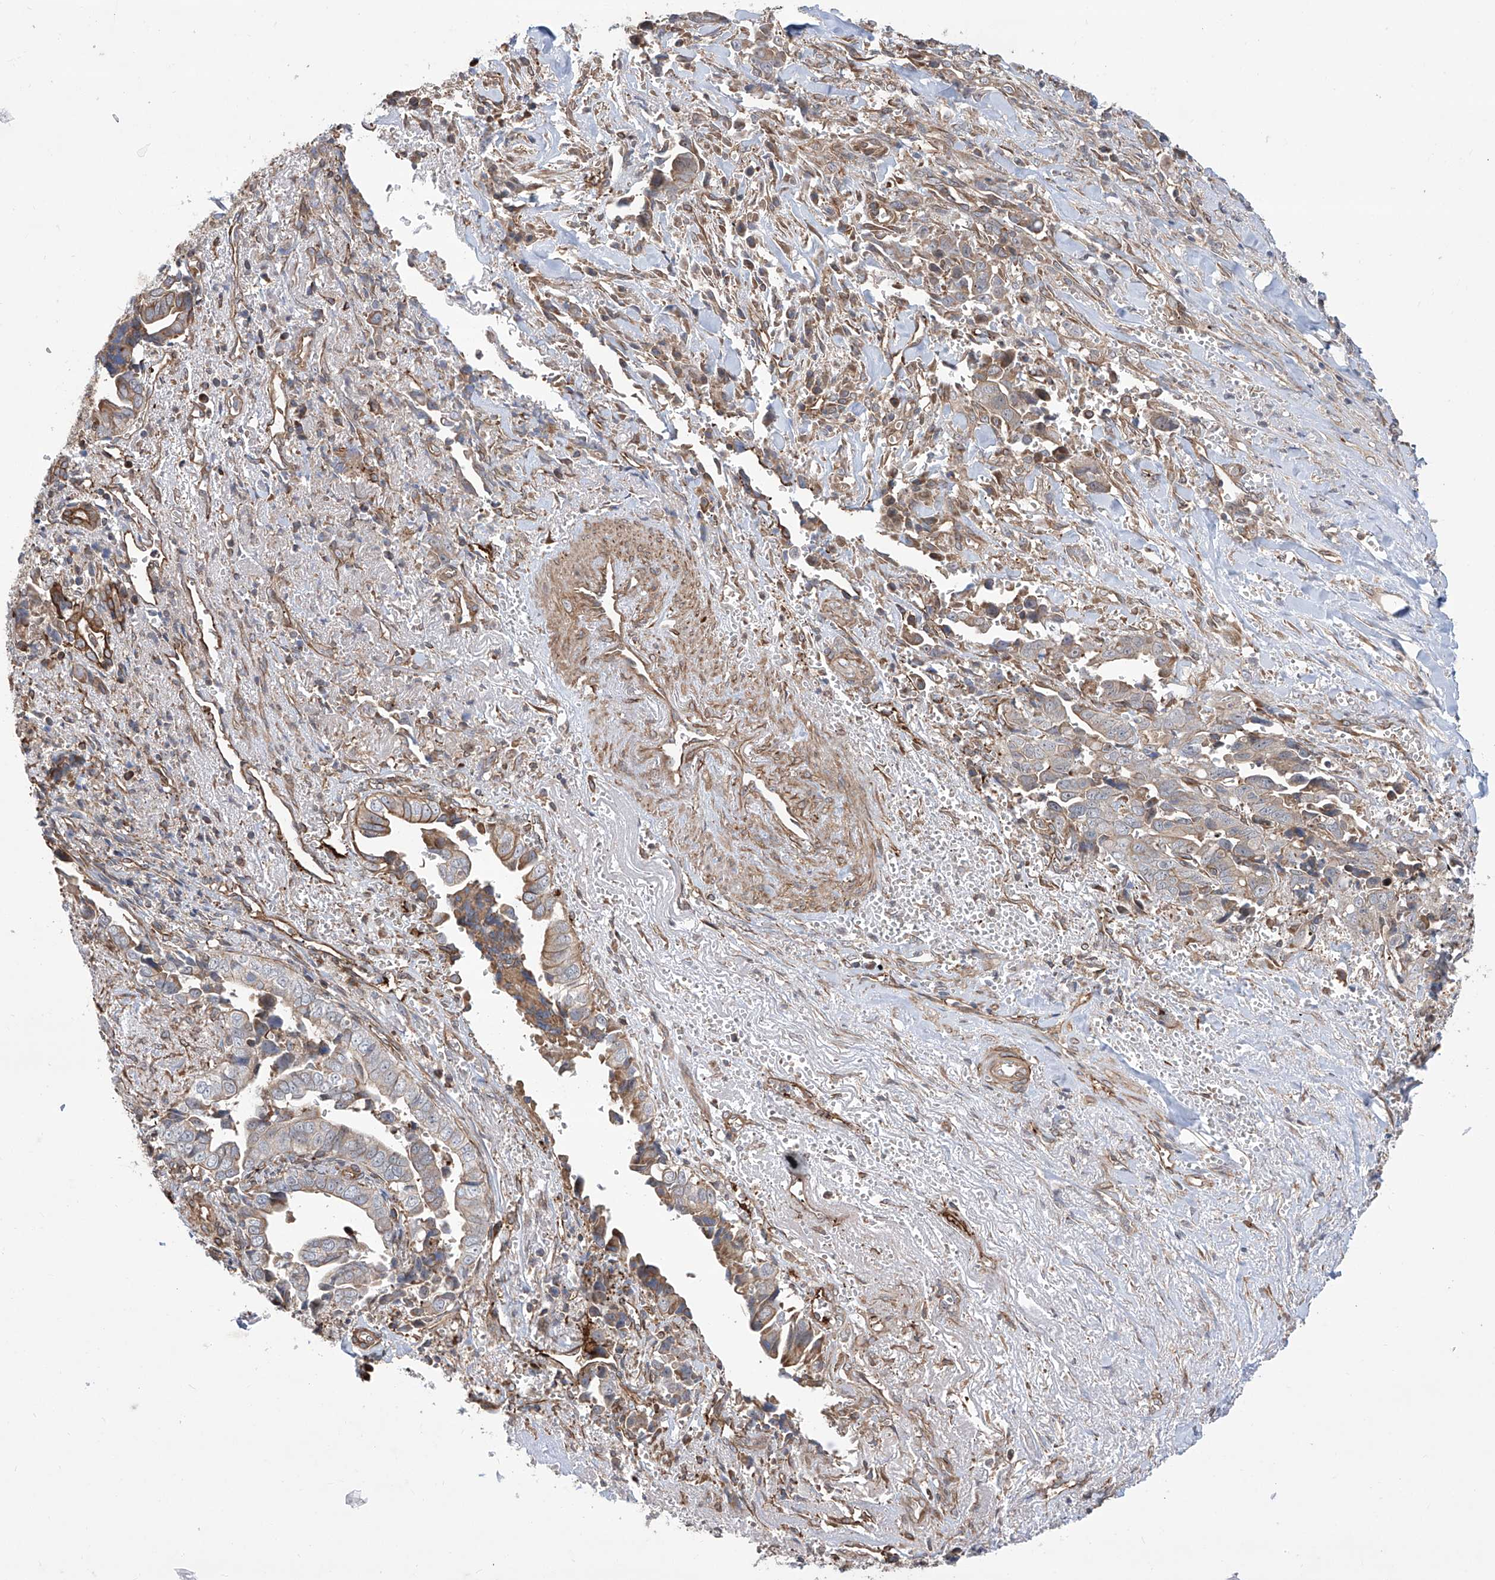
{"staining": {"intensity": "weak", "quantity": ">75%", "location": "cytoplasmic/membranous"}, "tissue": "liver cancer", "cell_type": "Tumor cells", "image_type": "cancer", "snomed": [{"axis": "morphology", "description": "Cholangiocarcinoma"}, {"axis": "topography", "description": "Liver"}], "caption": "Cholangiocarcinoma (liver) stained with a brown dye displays weak cytoplasmic/membranous positive staining in about >75% of tumor cells.", "gene": "APAF1", "patient": {"sex": "female", "age": 79}}